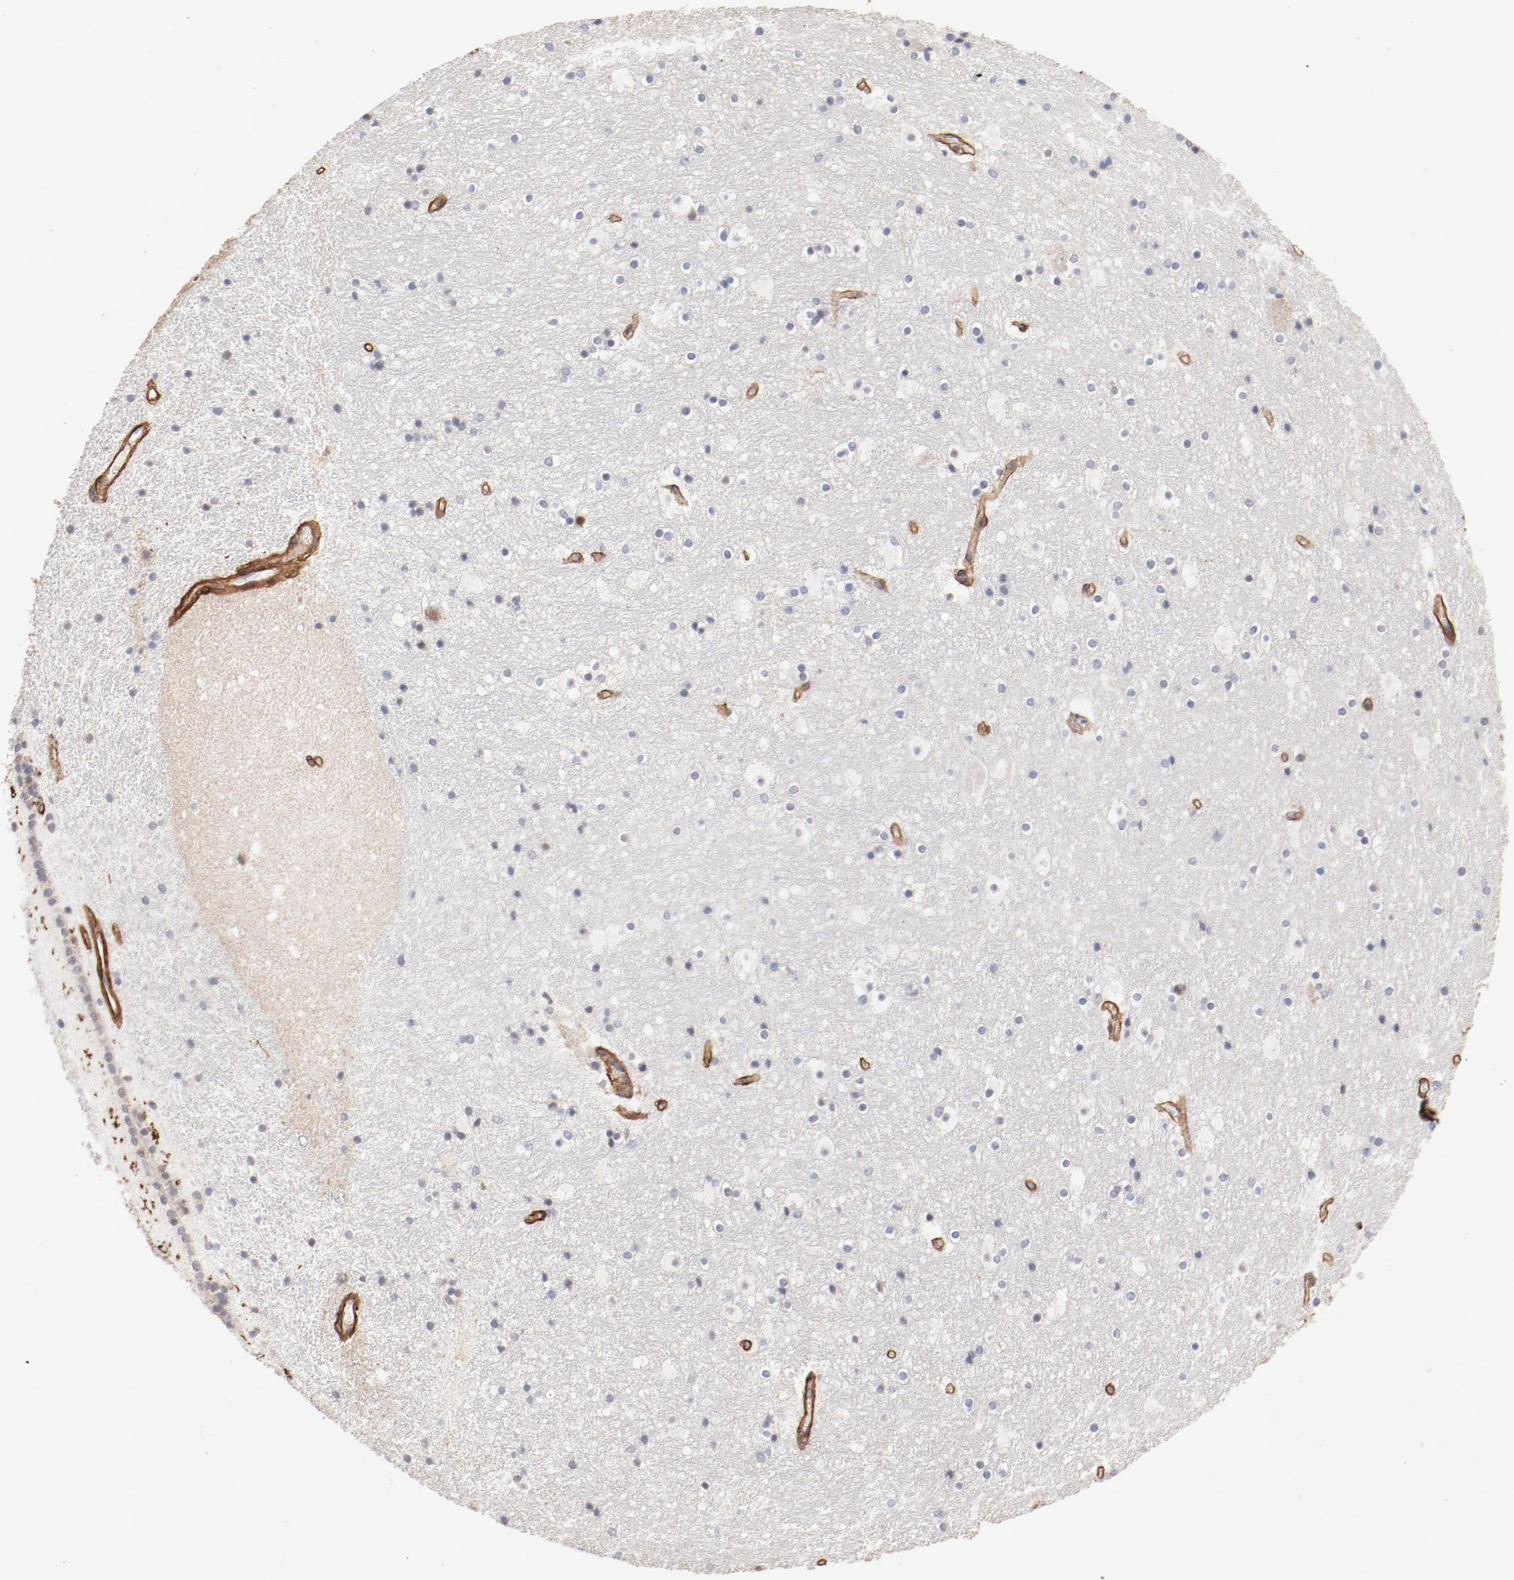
{"staining": {"intensity": "negative", "quantity": "none", "location": "none"}, "tissue": "hippocampus", "cell_type": "Glial cells", "image_type": "normal", "snomed": [{"axis": "morphology", "description": "Normal tissue, NOS"}, {"axis": "topography", "description": "Hippocampus"}], "caption": "The photomicrograph shows no staining of glial cells in benign hippocampus.", "gene": "MAGED4B", "patient": {"sex": "male", "age": 45}}